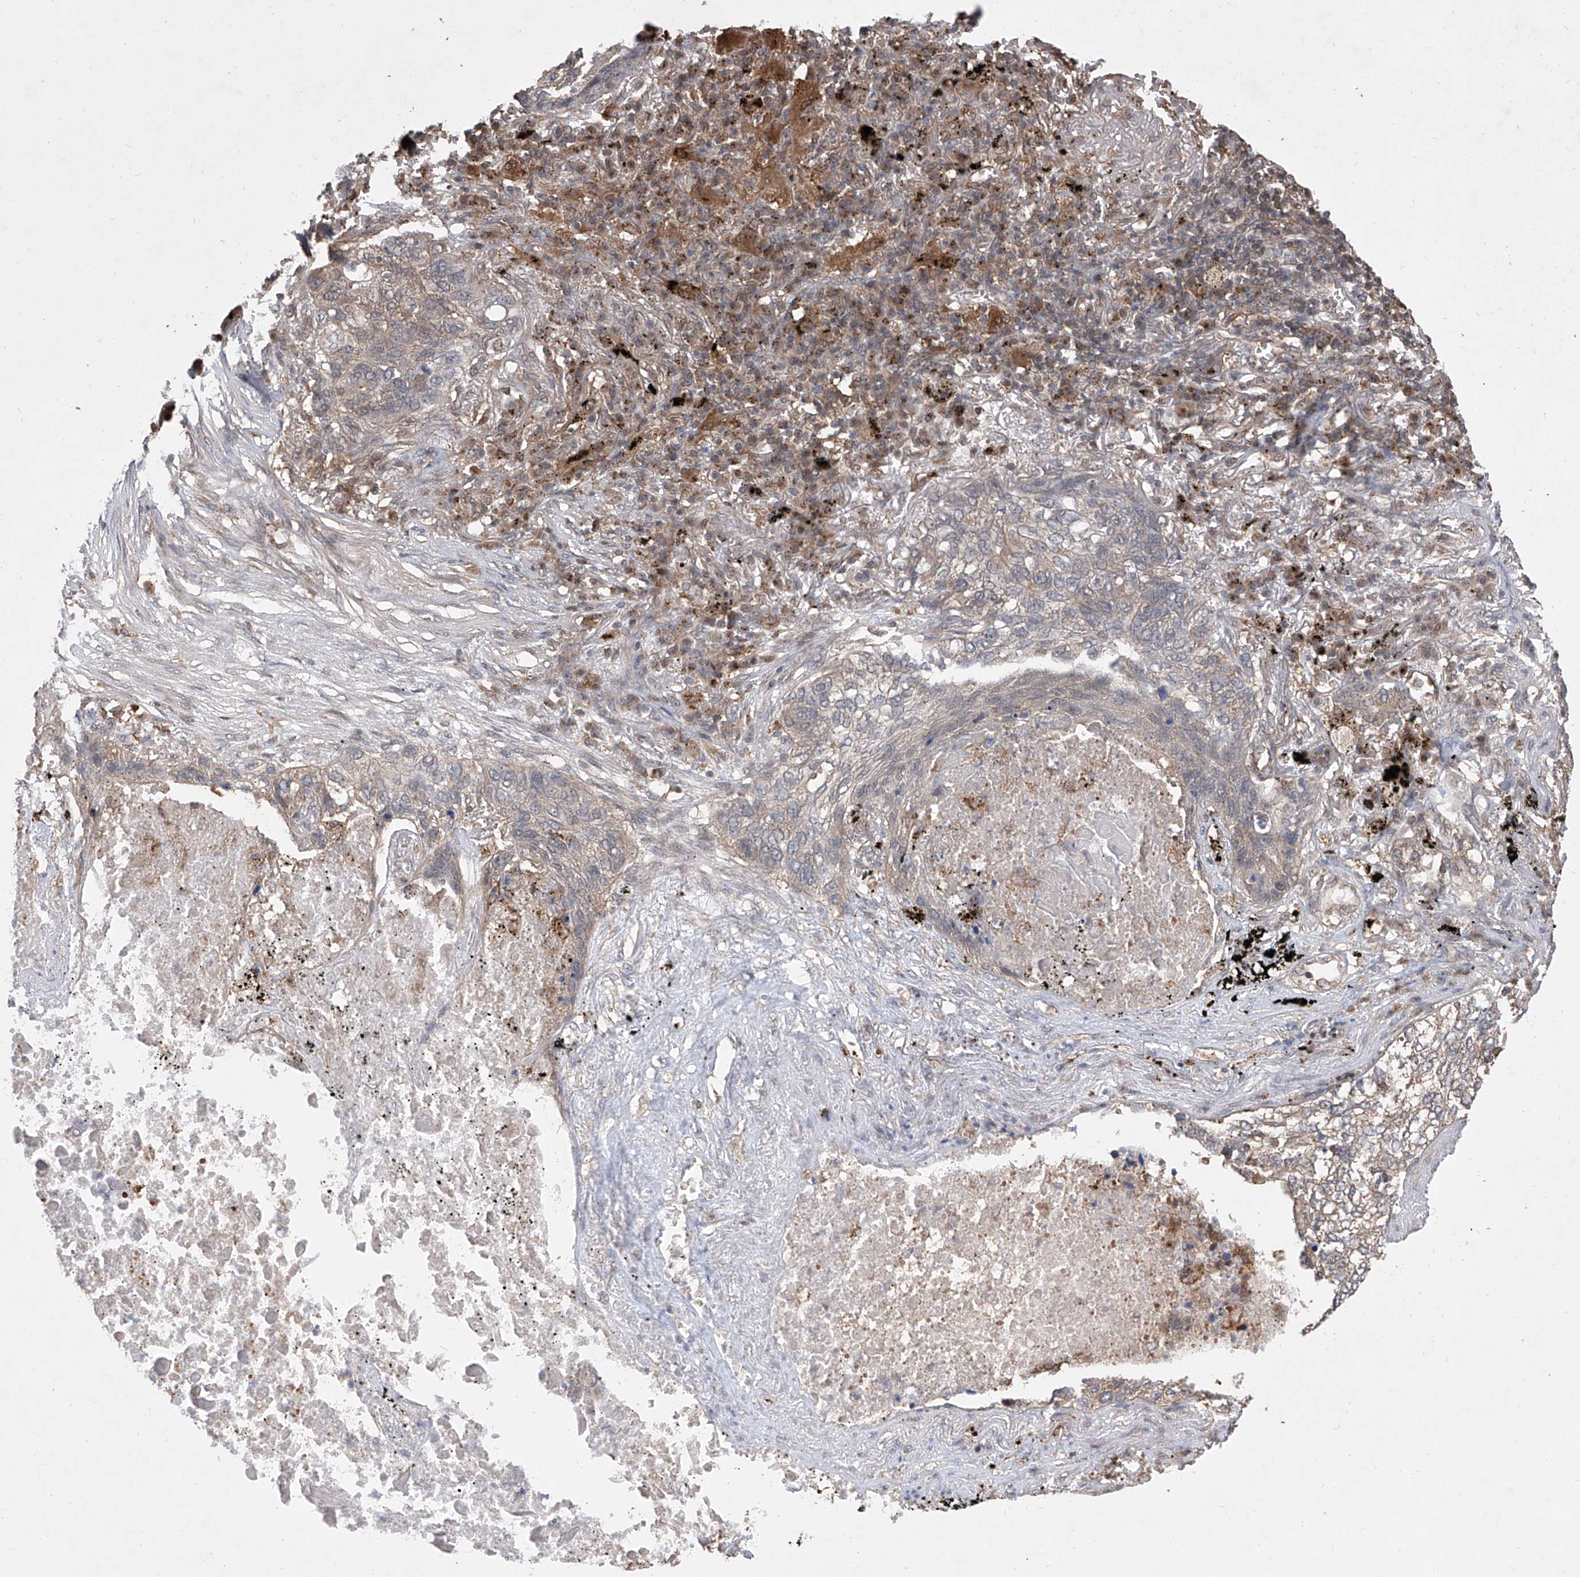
{"staining": {"intensity": "negative", "quantity": "none", "location": "none"}, "tissue": "lung cancer", "cell_type": "Tumor cells", "image_type": "cancer", "snomed": [{"axis": "morphology", "description": "Squamous cell carcinoma, NOS"}, {"axis": "topography", "description": "Lung"}], "caption": "DAB immunohistochemical staining of human lung squamous cell carcinoma reveals no significant staining in tumor cells.", "gene": "HOXC8", "patient": {"sex": "female", "age": 63}}